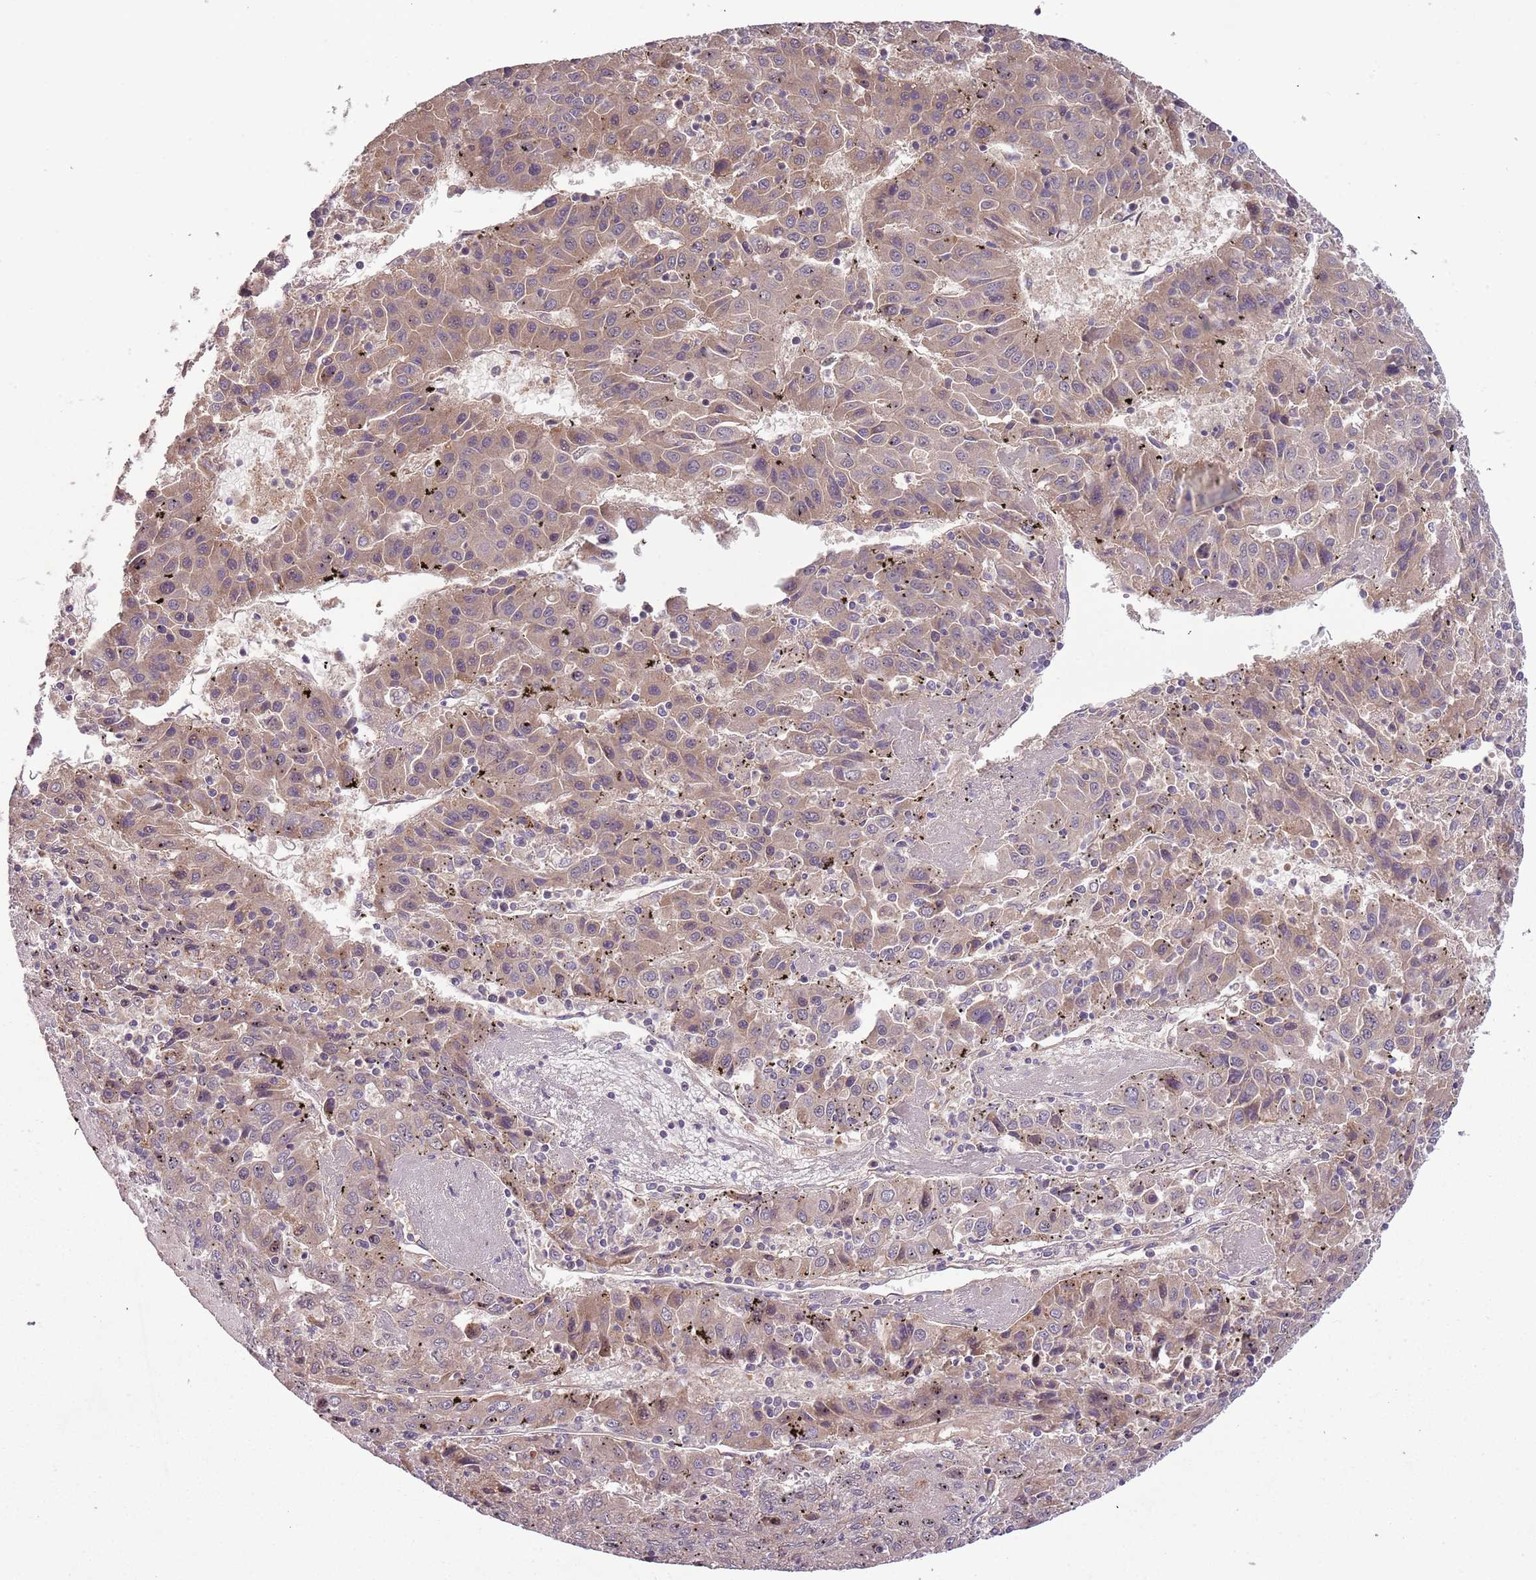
{"staining": {"intensity": "weak", "quantity": "25%-75%", "location": "cytoplasmic/membranous"}, "tissue": "liver cancer", "cell_type": "Tumor cells", "image_type": "cancer", "snomed": [{"axis": "morphology", "description": "Carcinoma, Hepatocellular, NOS"}, {"axis": "topography", "description": "Liver"}], "caption": "Immunohistochemical staining of hepatocellular carcinoma (liver) displays low levels of weak cytoplasmic/membranous staining in approximately 25%-75% of tumor cells.", "gene": "FECH", "patient": {"sex": "female", "age": 53}}